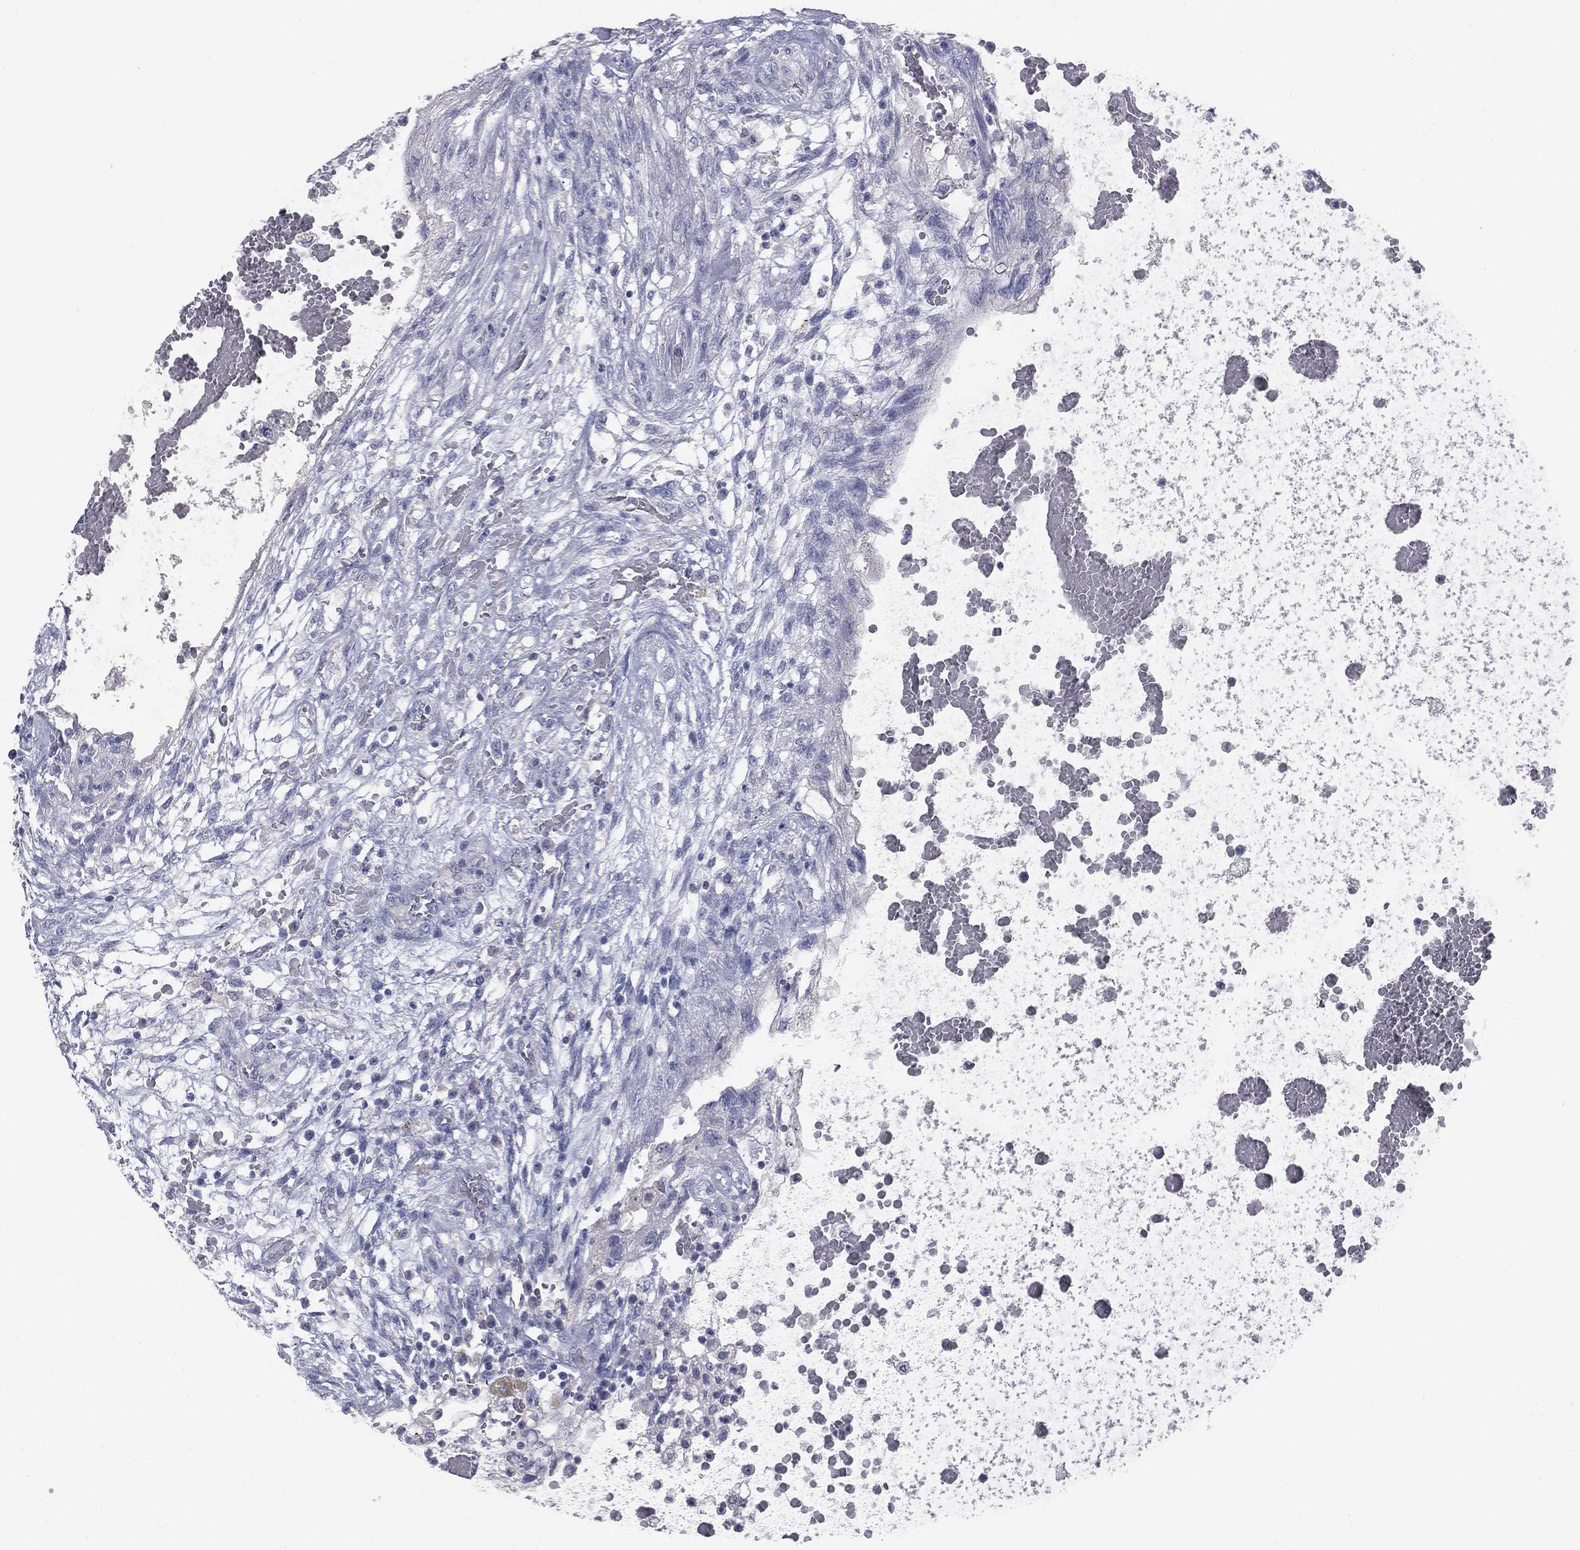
{"staining": {"intensity": "negative", "quantity": "none", "location": "none"}, "tissue": "testis cancer", "cell_type": "Tumor cells", "image_type": "cancer", "snomed": [{"axis": "morphology", "description": "Normal tissue, NOS"}, {"axis": "morphology", "description": "Carcinoma, Embryonal, NOS"}, {"axis": "topography", "description": "Testis"}, {"axis": "topography", "description": "Epididymis"}], "caption": "This histopathology image is of testis cancer (embryonal carcinoma) stained with immunohistochemistry to label a protein in brown with the nuclei are counter-stained blue. There is no staining in tumor cells.", "gene": "STK31", "patient": {"sex": "male", "age": 32}}